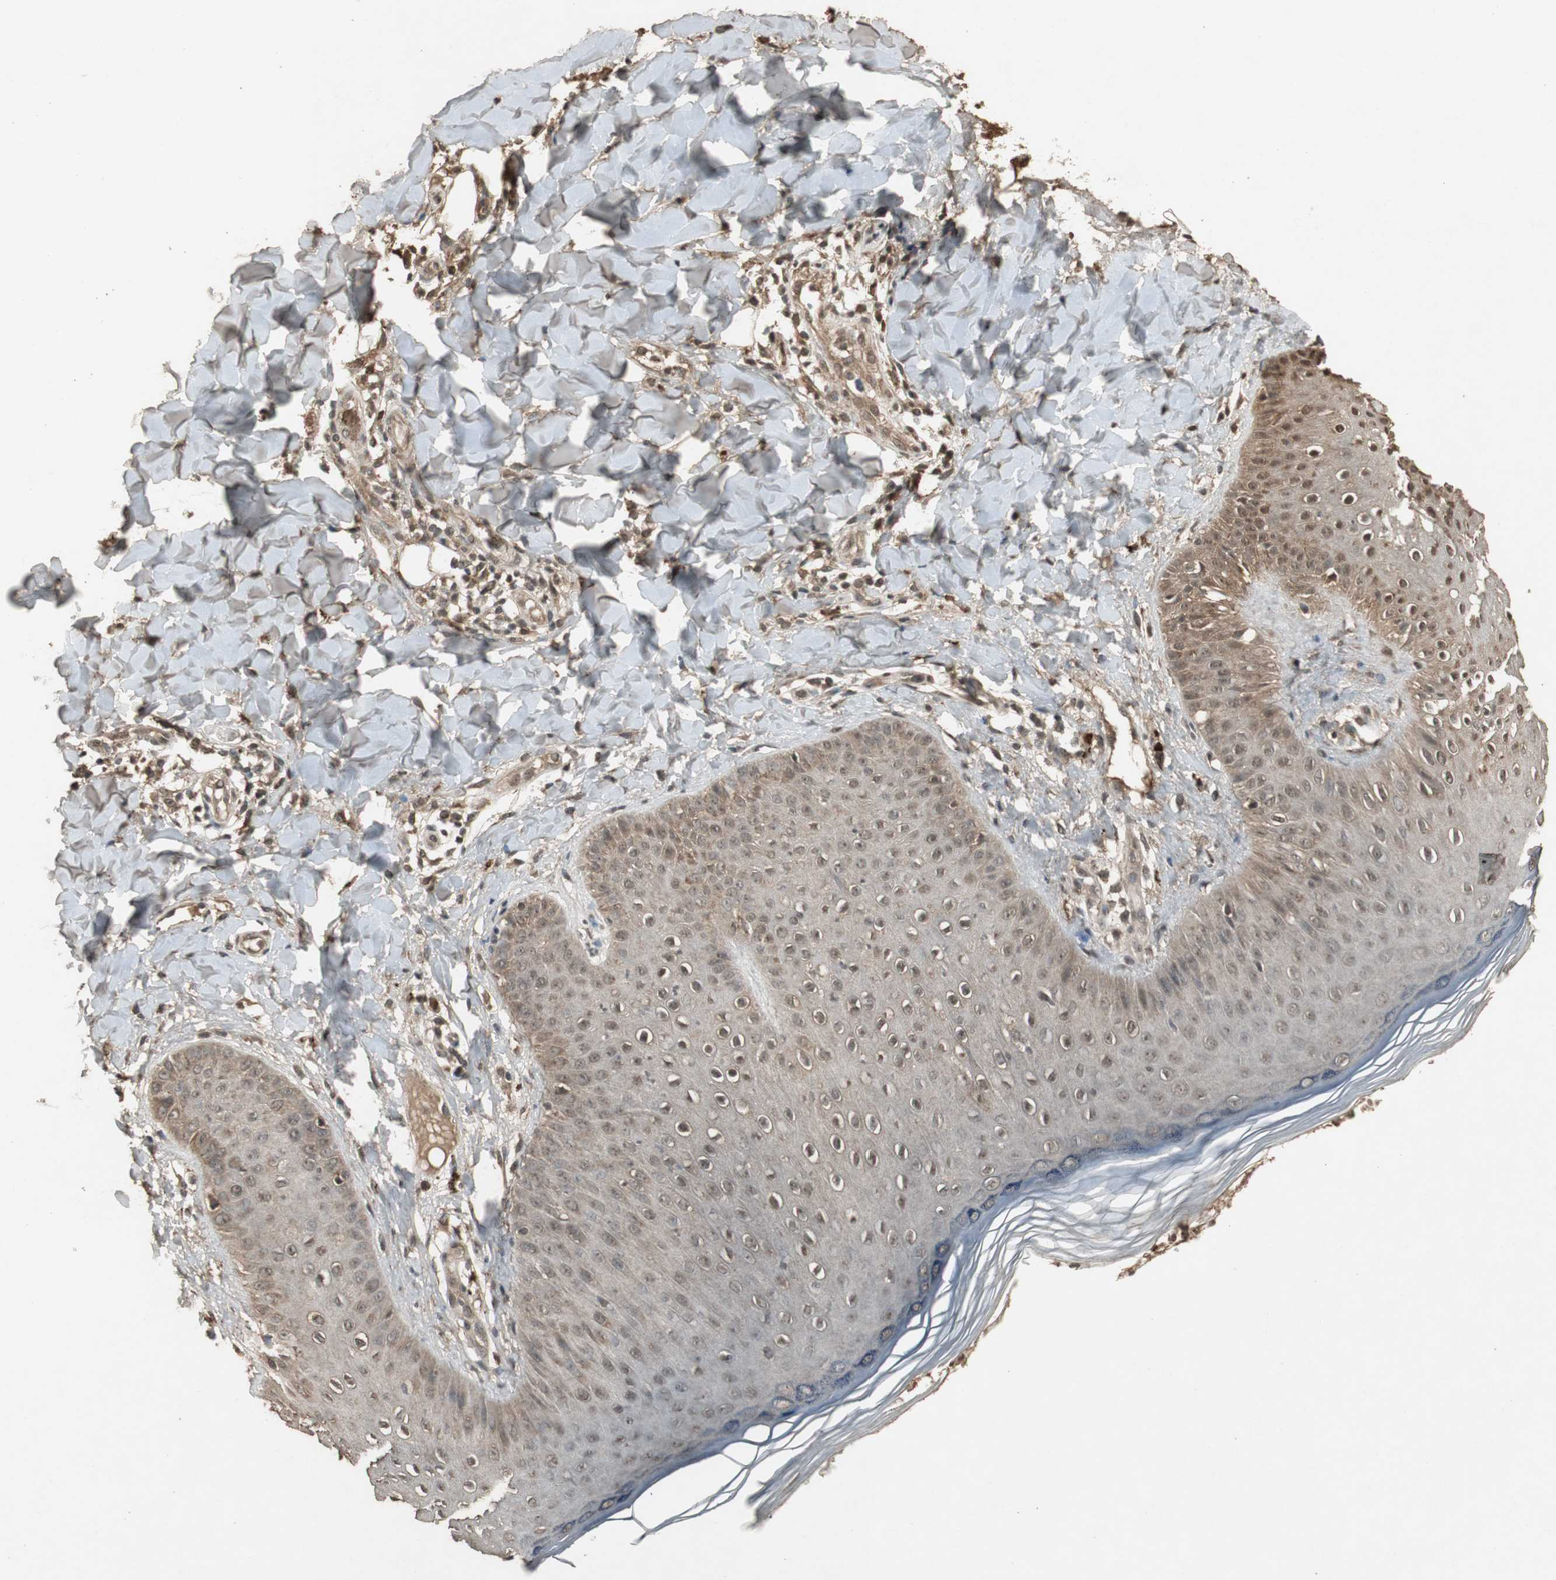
{"staining": {"intensity": "moderate", "quantity": ">75%", "location": "cytoplasmic/membranous,nuclear"}, "tissue": "skin", "cell_type": "Epidermal cells", "image_type": "normal", "snomed": [{"axis": "morphology", "description": "Normal tissue, NOS"}, {"axis": "morphology", "description": "Inflammation, NOS"}, {"axis": "topography", "description": "Soft tissue"}, {"axis": "topography", "description": "Anal"}], "caption": "A brown stain shows moderate cytoplasmic/membranous,nuclear staining of a protein in epidermal cells of normal human skin. (IHC, brightfield microscopy, high magnification).", "gene": "EMX1", "patient": {"sex": "female", "age": 15}}